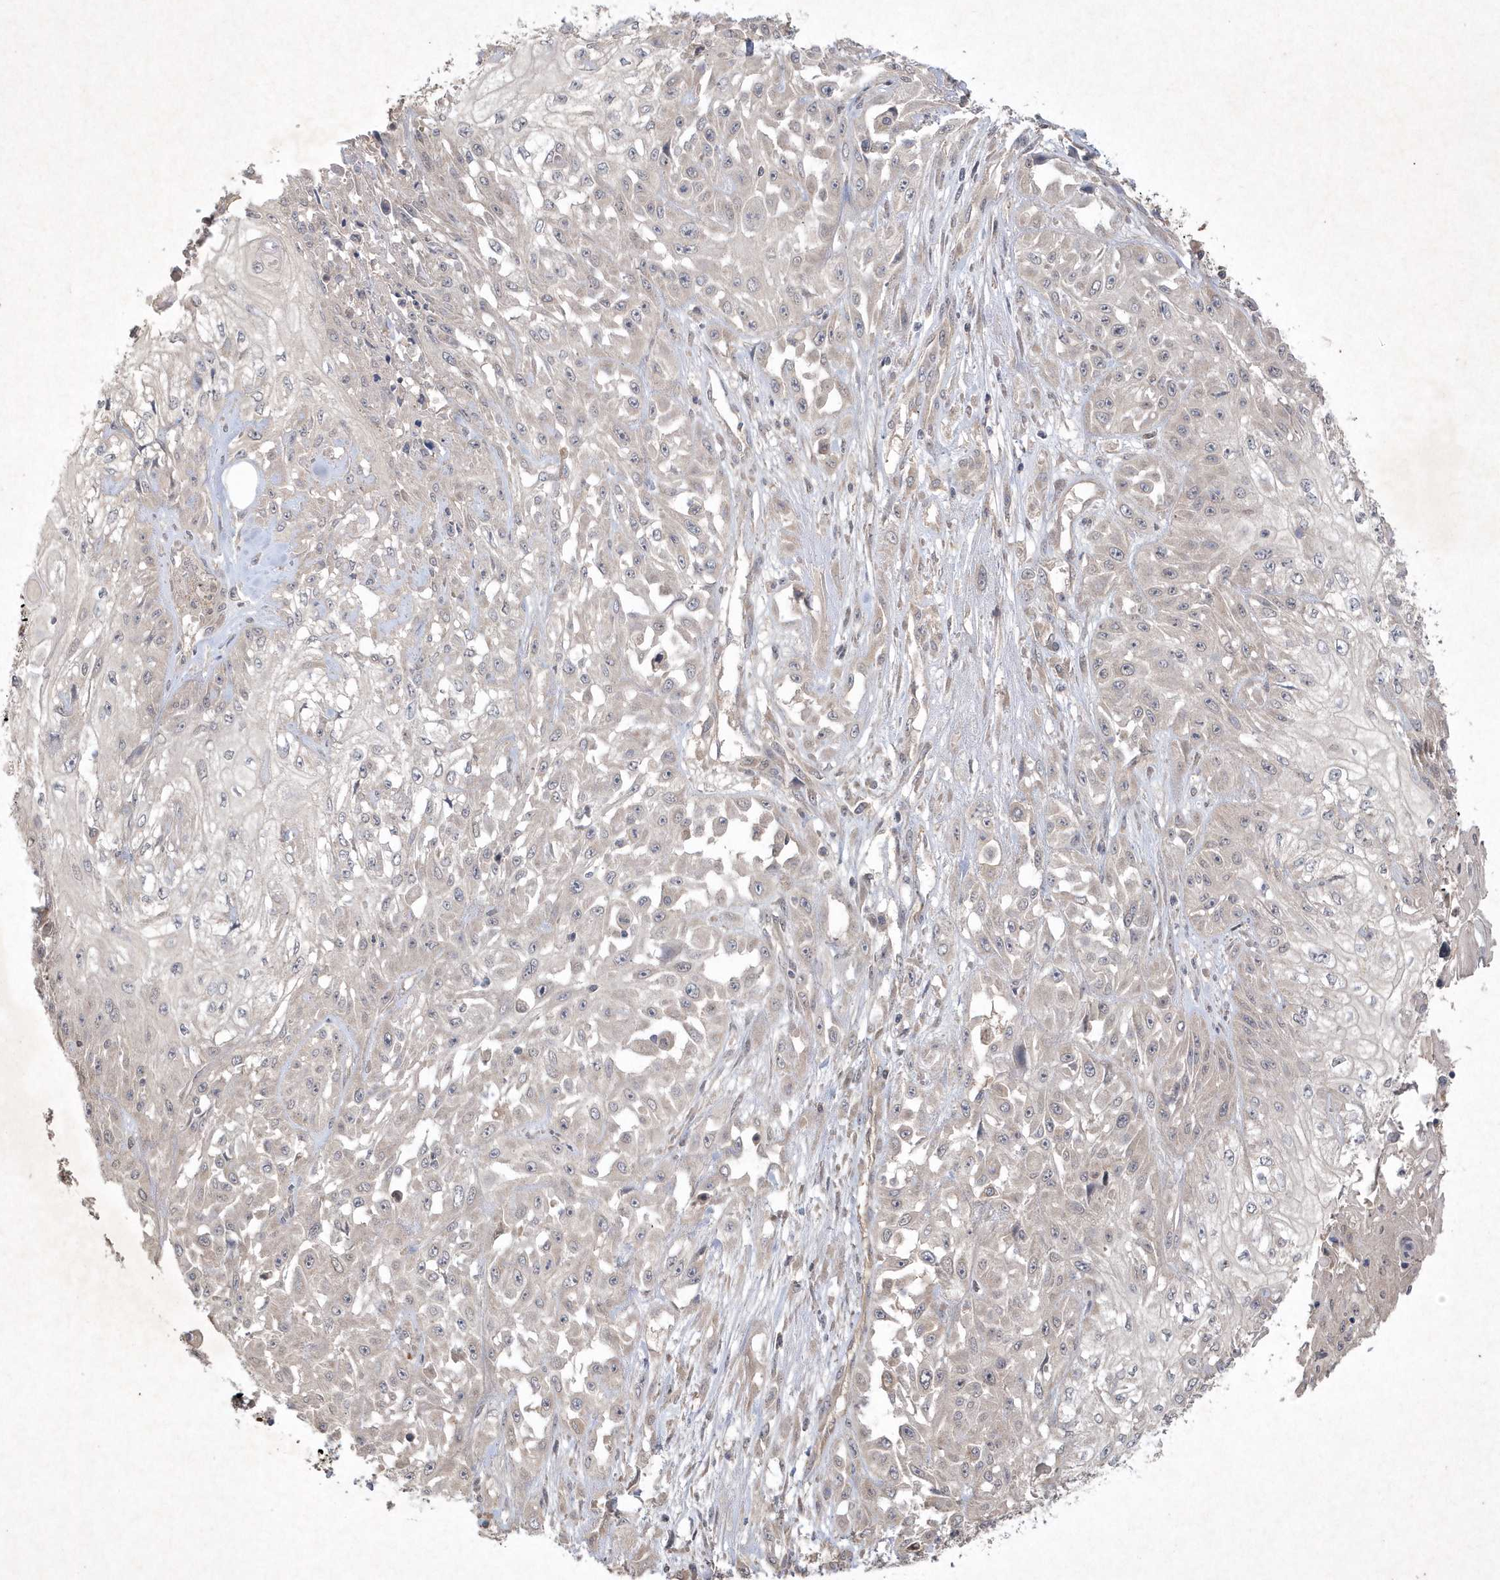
{"staining": {"intensity": "negative", "quantity": "none", "location": "none"}, "tissue": "skin cancer", "cell_type": "Tumor cells", "image_type": "cancer", "snomed": [{"axis": "morphology", "description": "Squamous cell carcinoma, NOS"}, {"axis": "morphology", "description": "Squamous cell carcinoma, metastatic, NOS"}, {"axis": "topography", "description": "Skin"}, {"axis": "topography", "description": "Lymph node"}], "caption": "DAB immunohistochemical staining of human skin metastatic squamous cell carcinoma shows no significant positivity in tumor cells.", "gene": "AKR7A2", "patient": {"sex": "male", "age": 75}}